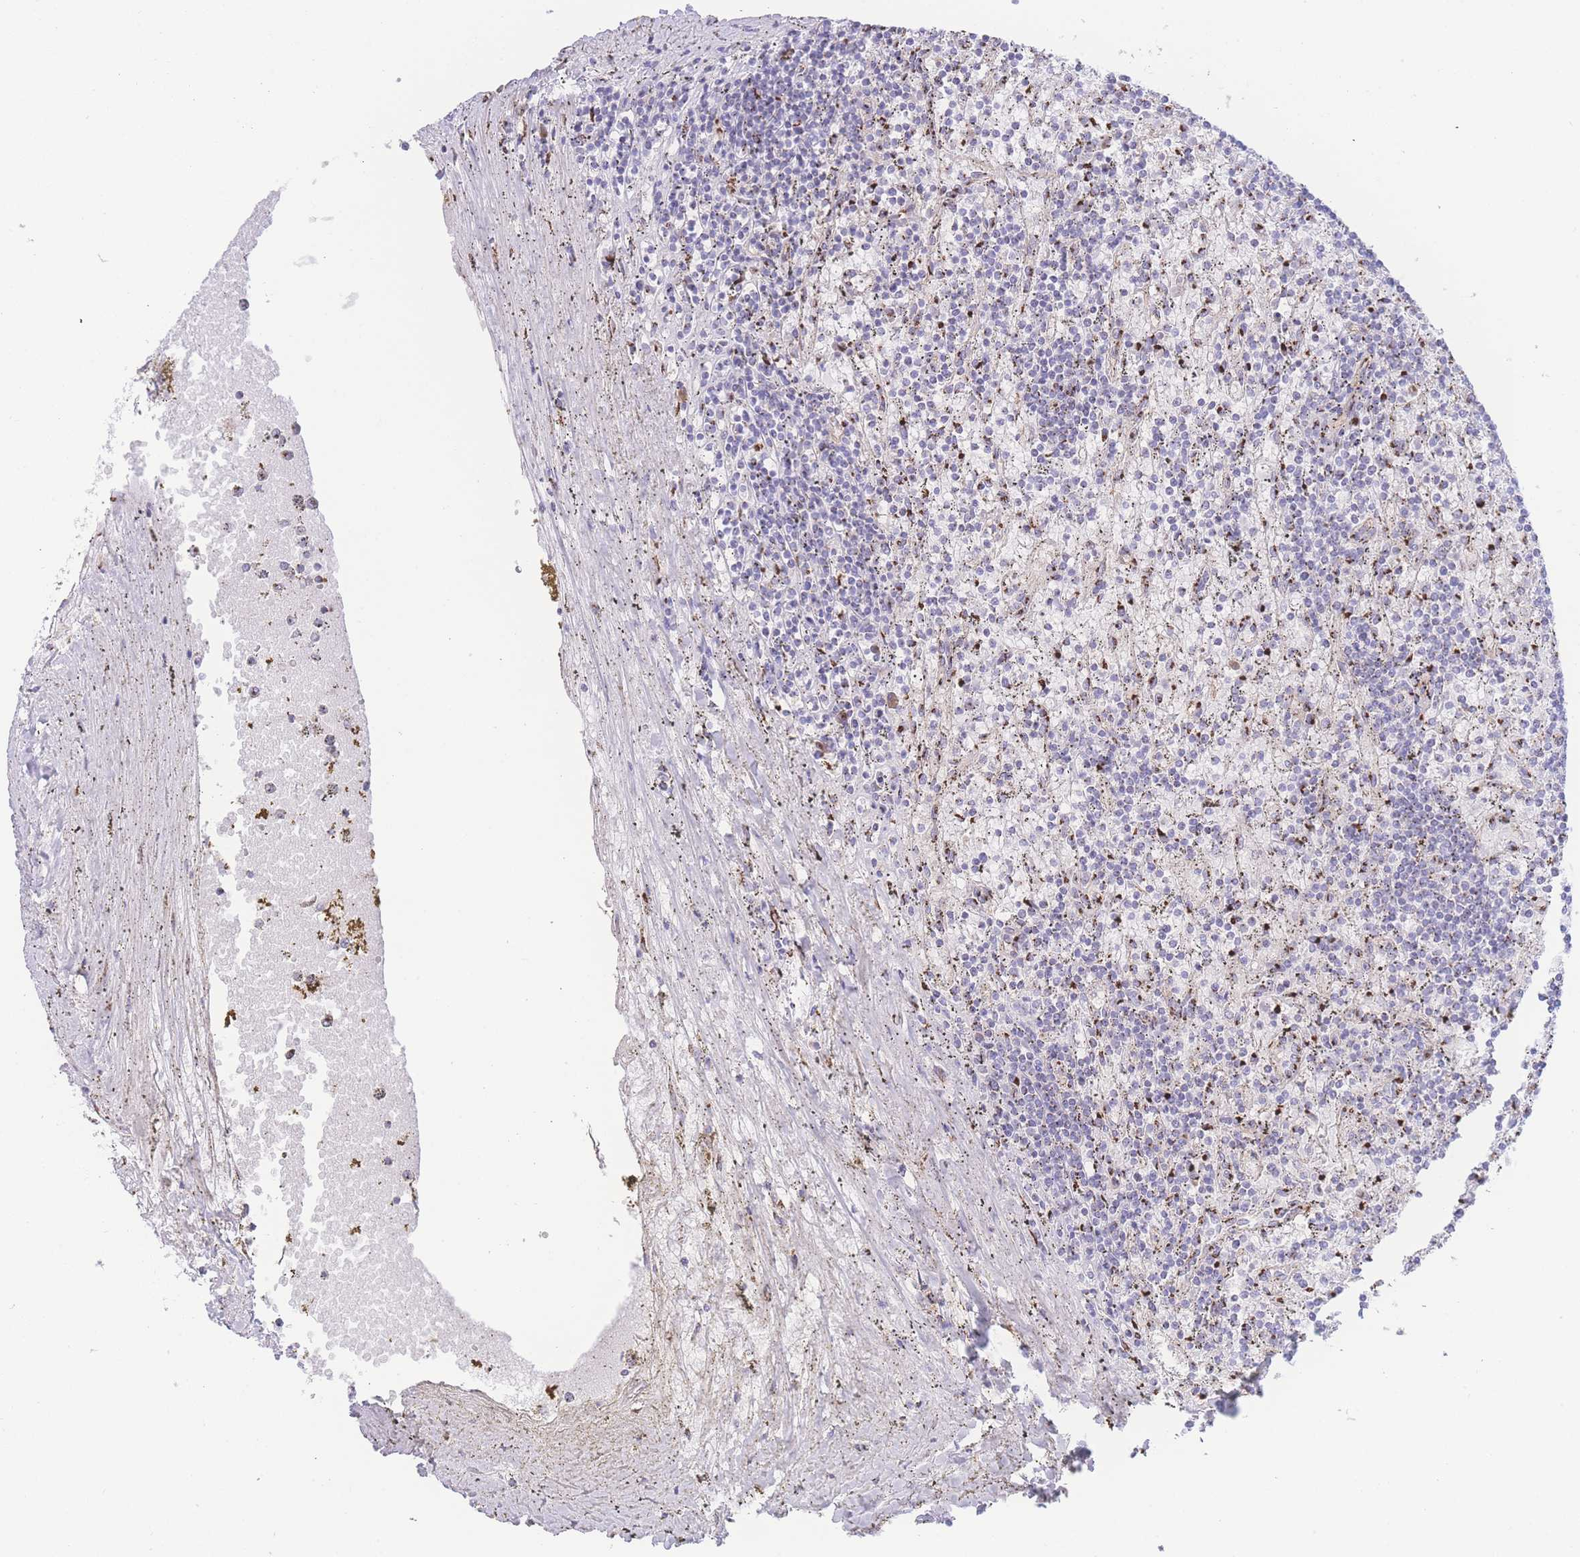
{"staining": {"intensity": "moderate", "quantity": "<25%", "location": "cytoplasmic/membranous"}, "tissue": "lymphoma", "cell_type": "Tumor cells", "image_type": "cancer", "snomed": [{"axis": "morphology", "description": "Malignant lymphoma, non-Hodgkin's type, Low grade"}, {"axis": "topography", "description": "Spleen"}], "caption": "Immunohistochemical staining of human low-grade malignant lymphoma, non-Hodgkin's type displays low levels of moderate cytoplasmic/membranous positivity in about <25% of tumor cells. (Brightfield microscopy of DAB IHC at high magnification).", "gene": "GOLM2", "patient": {"sex": "male", "age": 76}}